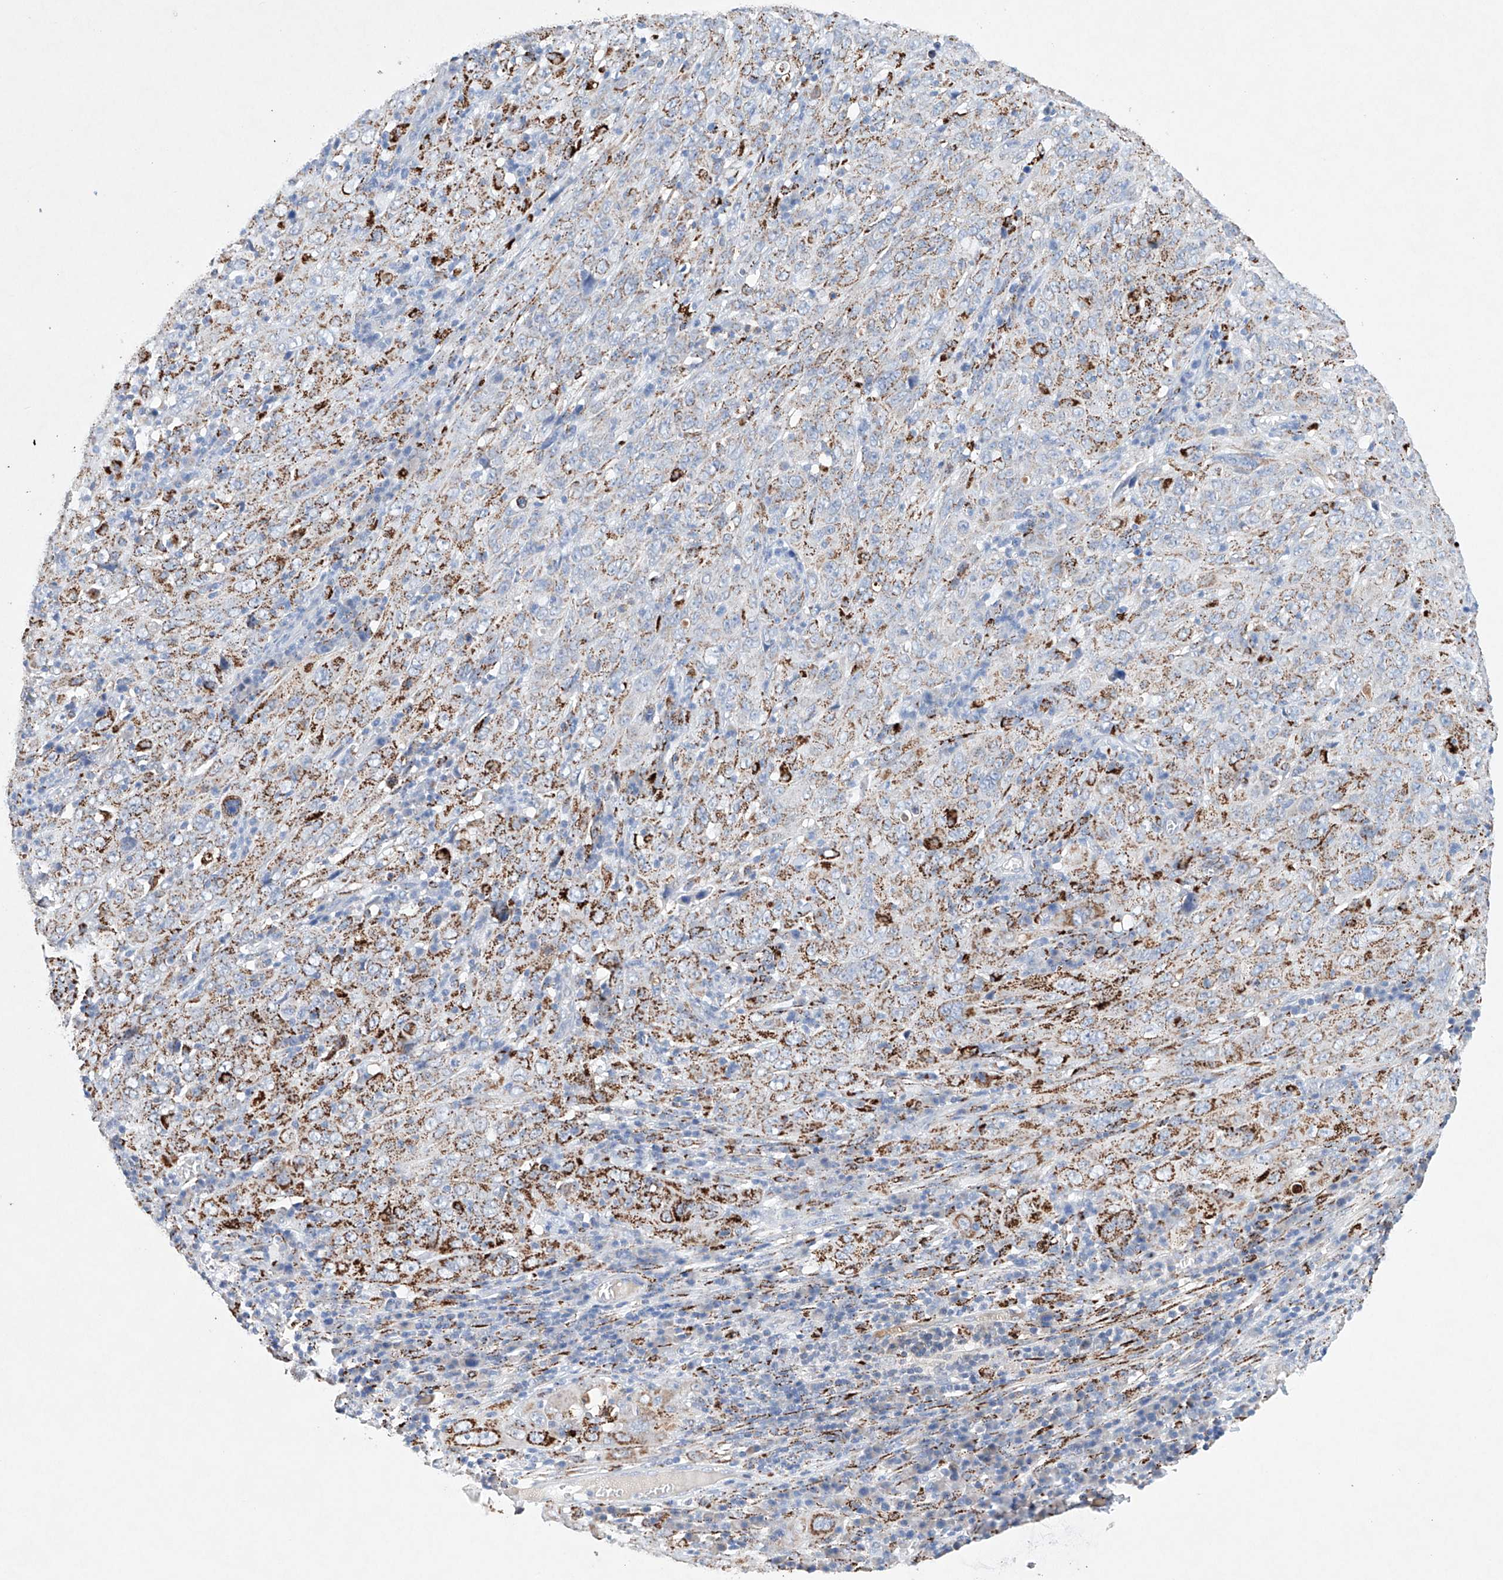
{"staining": {"intensity": "moderate", "quantity": "<25%", "location": "cytoplasmic/membranous"}, "tissue": "cervical cancer", "cell_type": "Tumor cells", "image_type": "cancer", "snomed": [{"axis": "morphology", "description": "Squamous cell carcinoma, NOS"}, {"axis": "topography", "description": "Cervix"}], "caption": "A brown stain highlights moderate cytoplasmic/membranous expression of a protein in cervical cancer (squamous cell carcinoma) tumor cells.", "gene": "NRROS", "patient": {"sex": "female", "age": 46}}